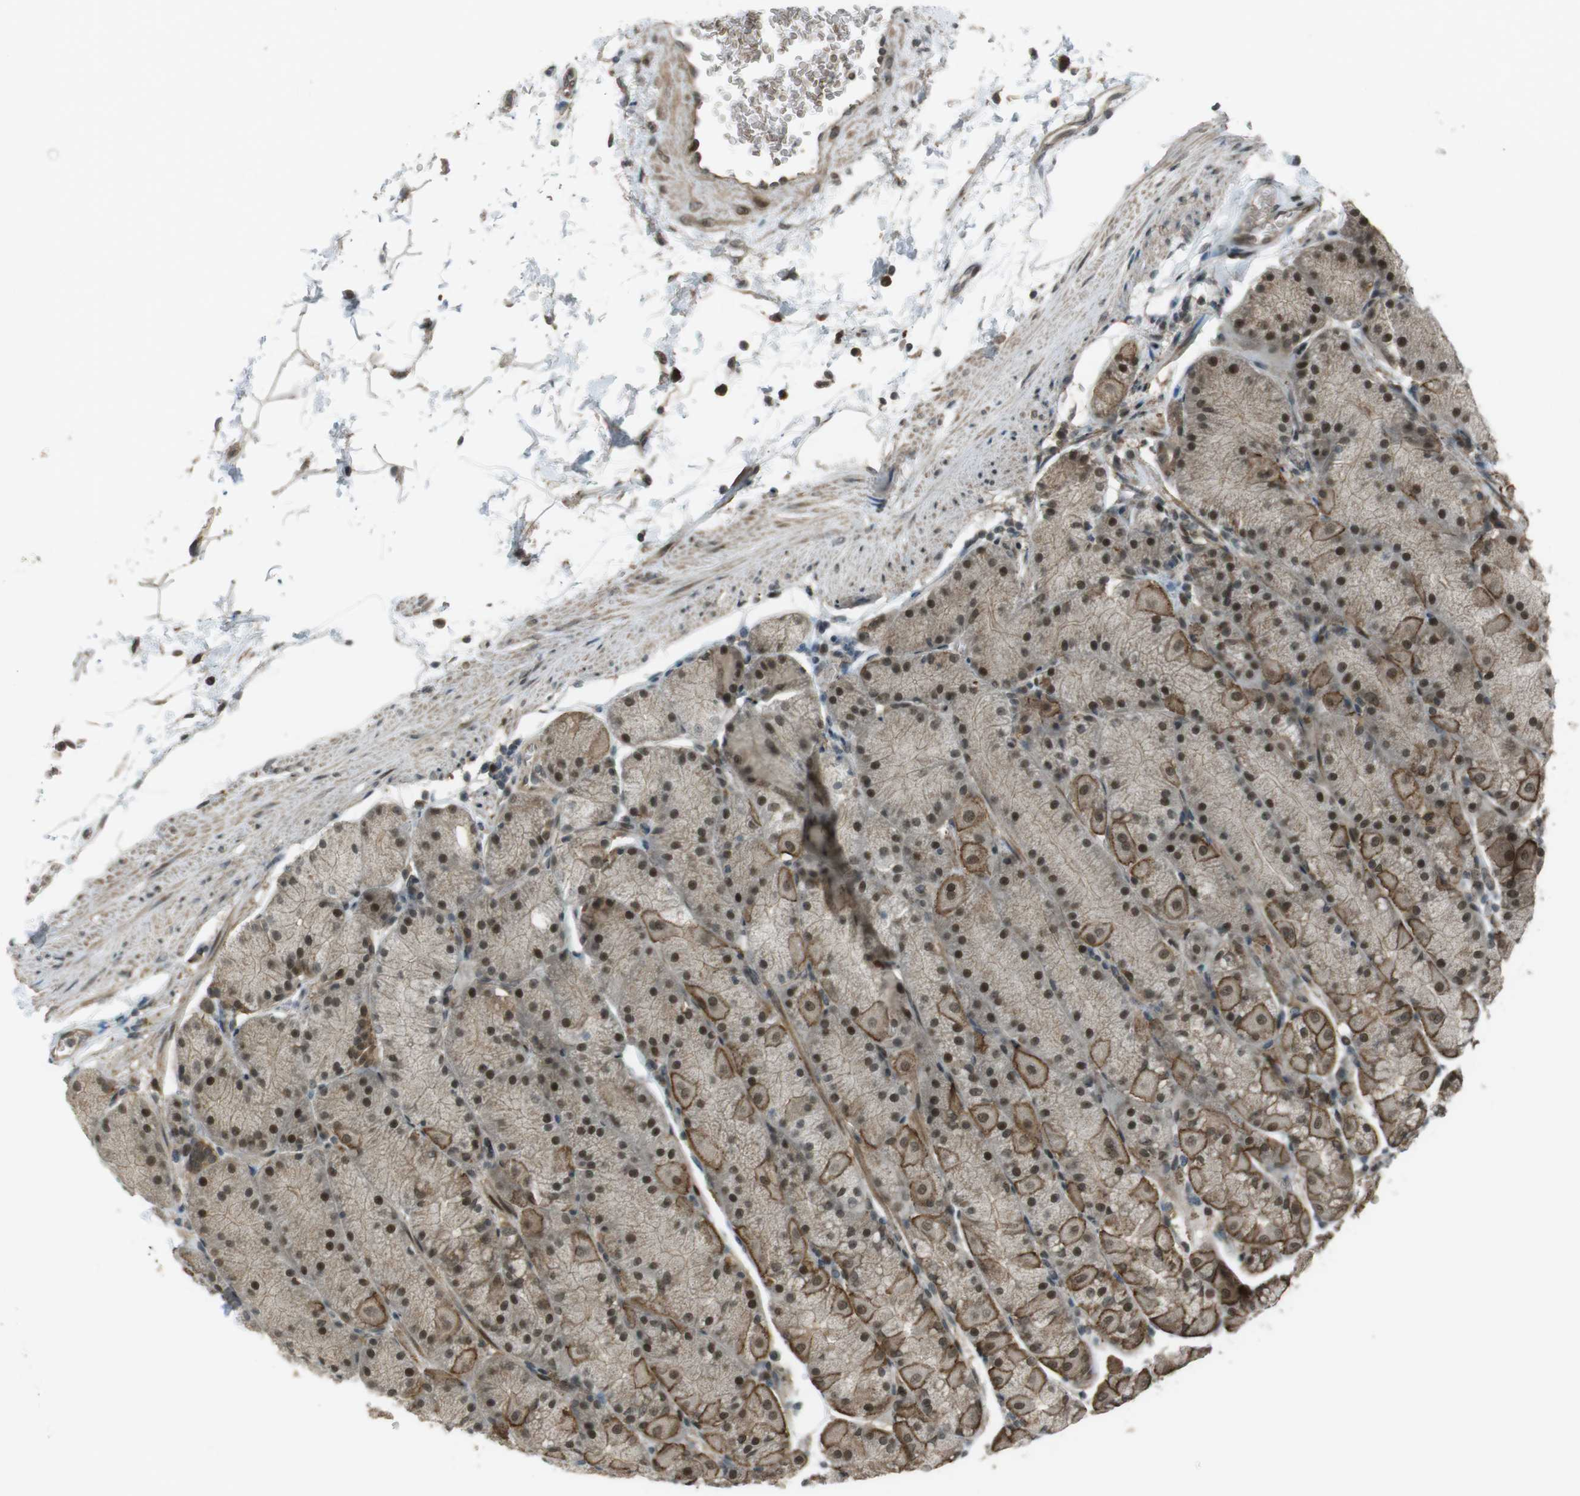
{"staining": {"intensity": "moderate", "quantity": ">75%", "location": "cytoplasmic/membranous,nuclear"}, "tissue": "stomach", "cell_type": "Glandular cells", "image_type": "normal", "snomed": [{"axis": "morphology", "description": "Normal tissue, NOS"}, {"axis": "topography", "description": "Stomach, upper"}, {"axis": "topography", "description": "Stomach"}], "caption": "Moderate cytoplasmic/membranous,nuclear protein positivity is identified in approximately >75% of glandular cells in stomach.", "gene": "SLITRK5", "patient": {"sex": "male", "age": 76}}